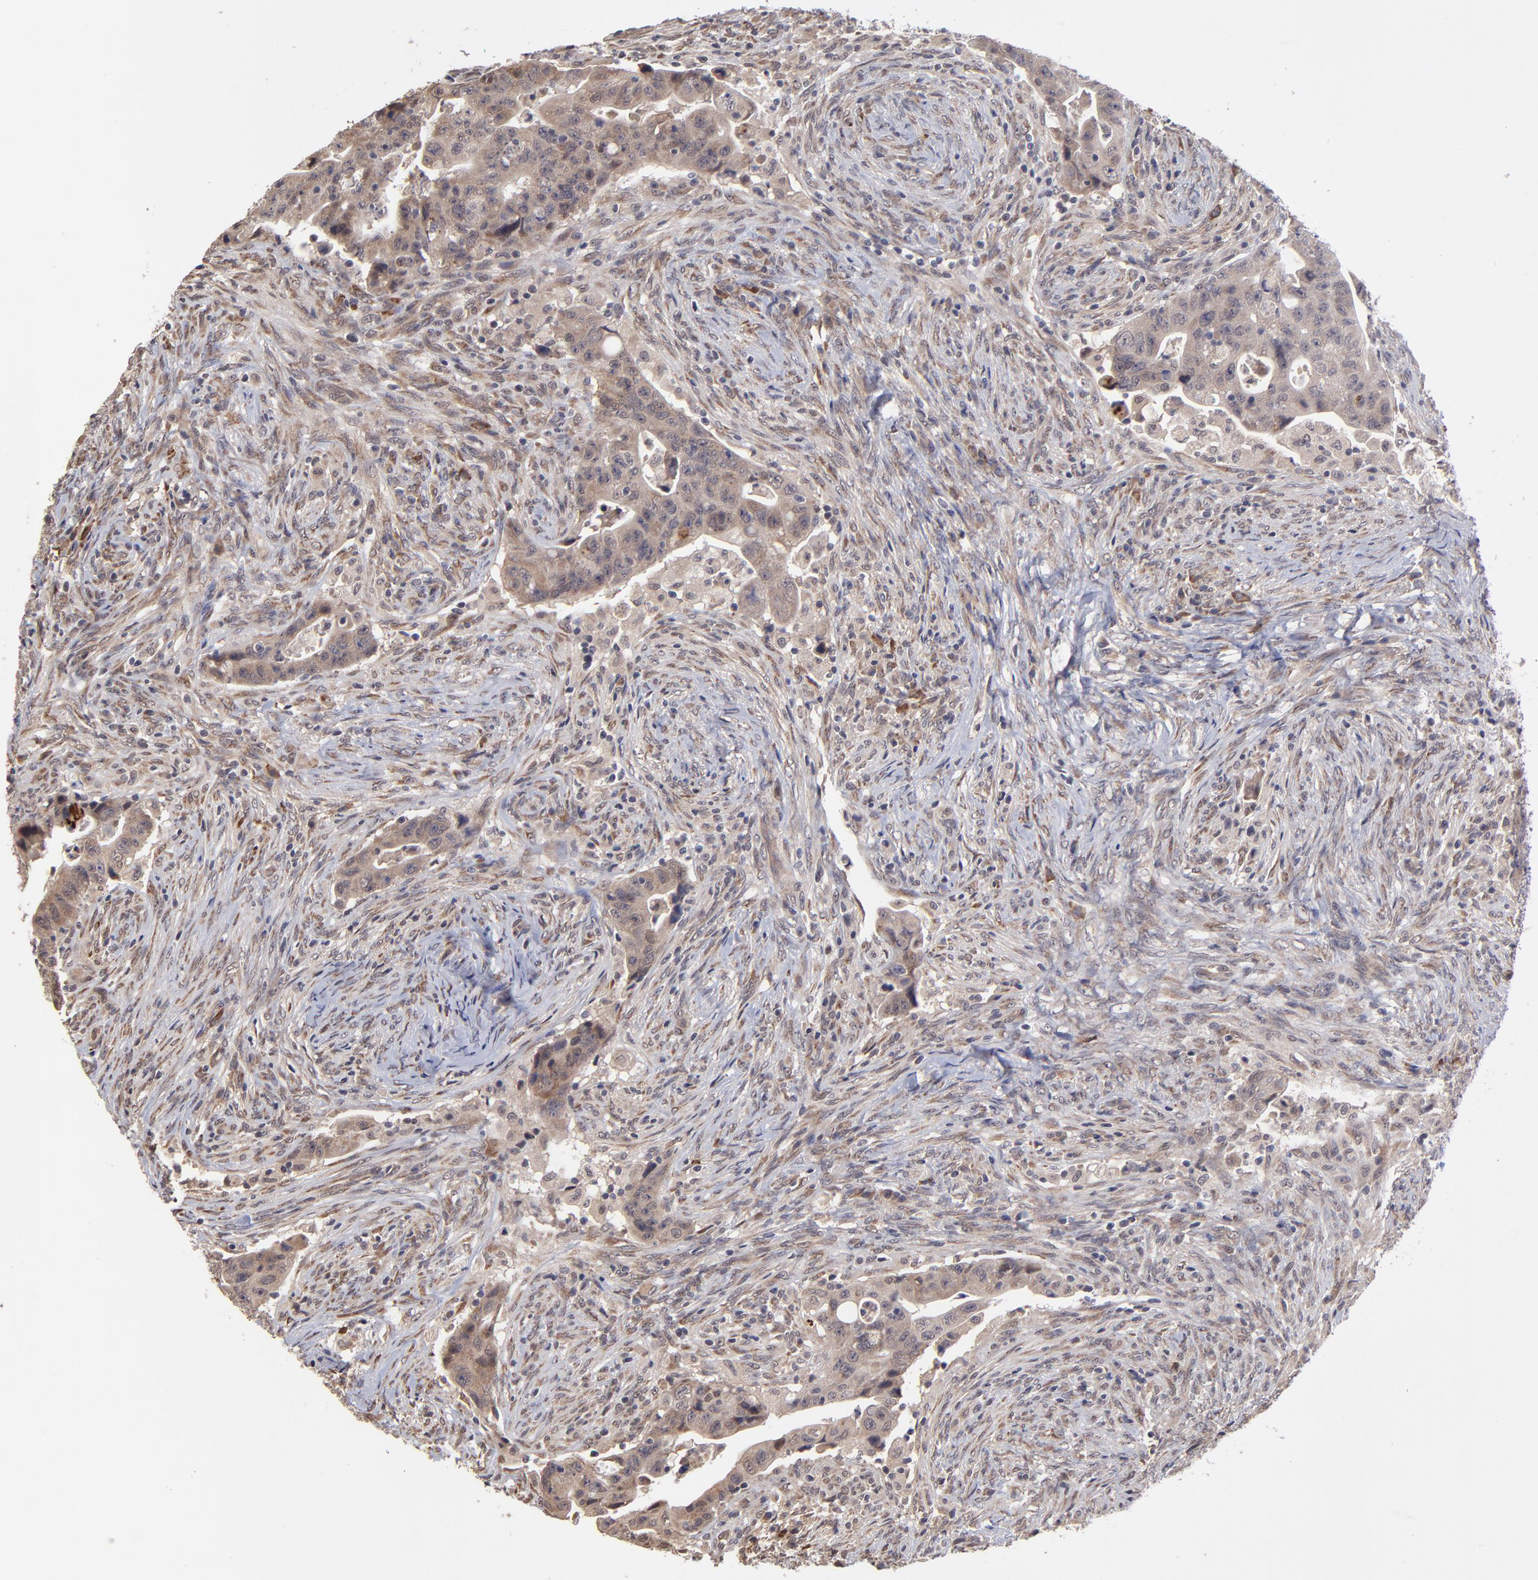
{"staining": {"intensity": "weak", "quantity": ">75%", "location": "cytoplasmic/membranous"}, "tissue": "colorectal cancer", "cell_type": "Tumor cells", "image_type": "cancer", "snomed": [{"axis": "morphology", "description": "Adenocarcinoma, NOS"}, {"axis": "topography", "description": "Rectum"}], "caption": "Immunohistochemistry (IHC) image of neoplastic tissue: human adenocarcinoma (colorectal) stained using immunohistochemistry shows low levels of weak protein expression localized specifically in the cytoplasmic/membranous of tumor cells, appearing as a cytoplasmic/membranous brown color.", "gene": "CHL1", "patient": {"sex": "female", "age": 71}}